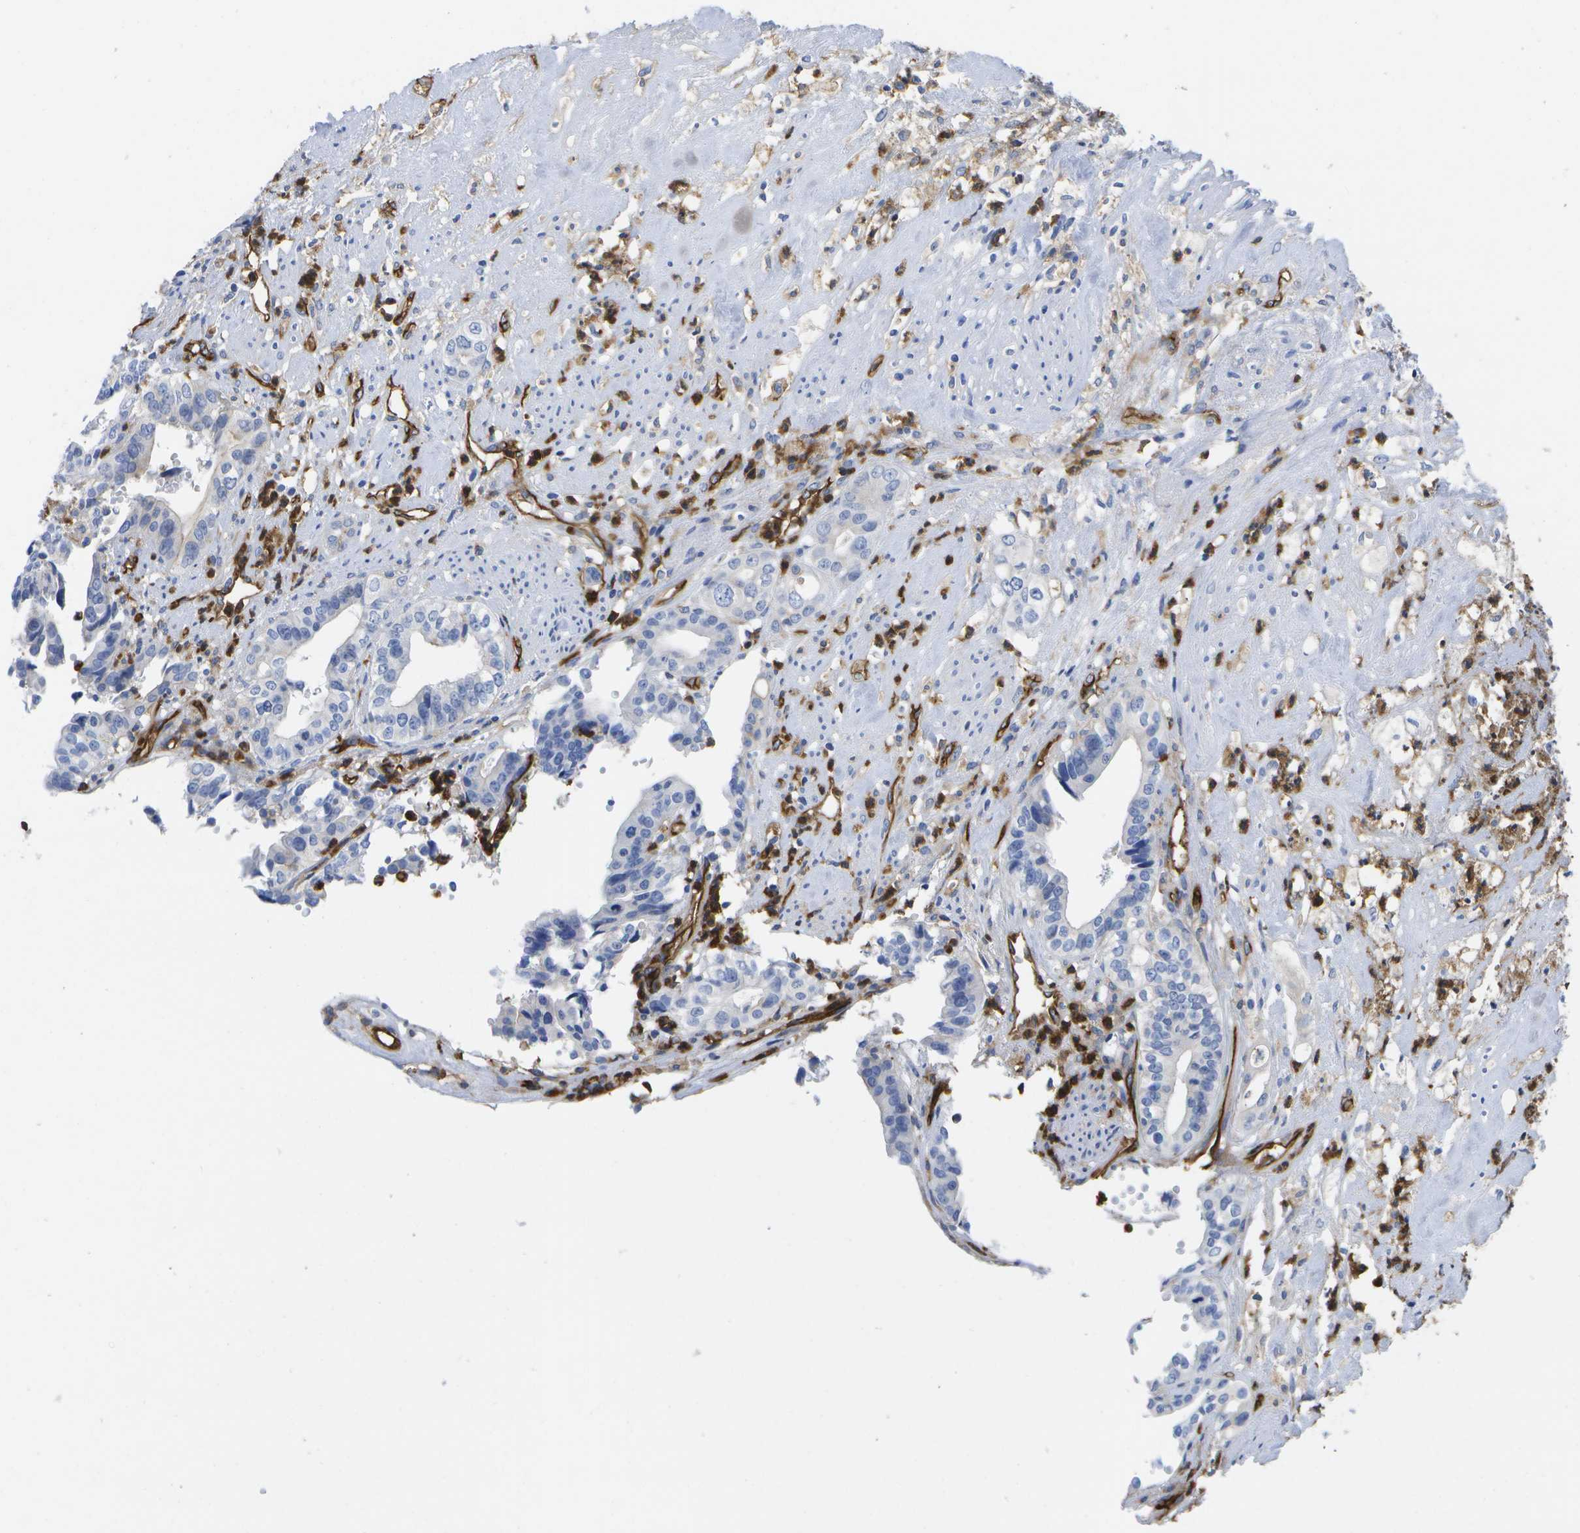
{"staining": {"intensity": "negative", "quantity": "none", "location": "none"}, "tissue": "liver cancer", "cell_type": "Tumor cells", "image_type": "cancer", "snomed": [{"axis": "morphology", "description": "Cholangiocarcinoma"}, {"axis": "topography", "description": "Liver"}], "caption": "IHC micrograph of neoplastic tissue: liver cholangiocarcinoma stained with DAB reveals no significant protein expression in tumor cells.", "gene": "DYSF", "patient": {"sex": "female", "age": 61}}